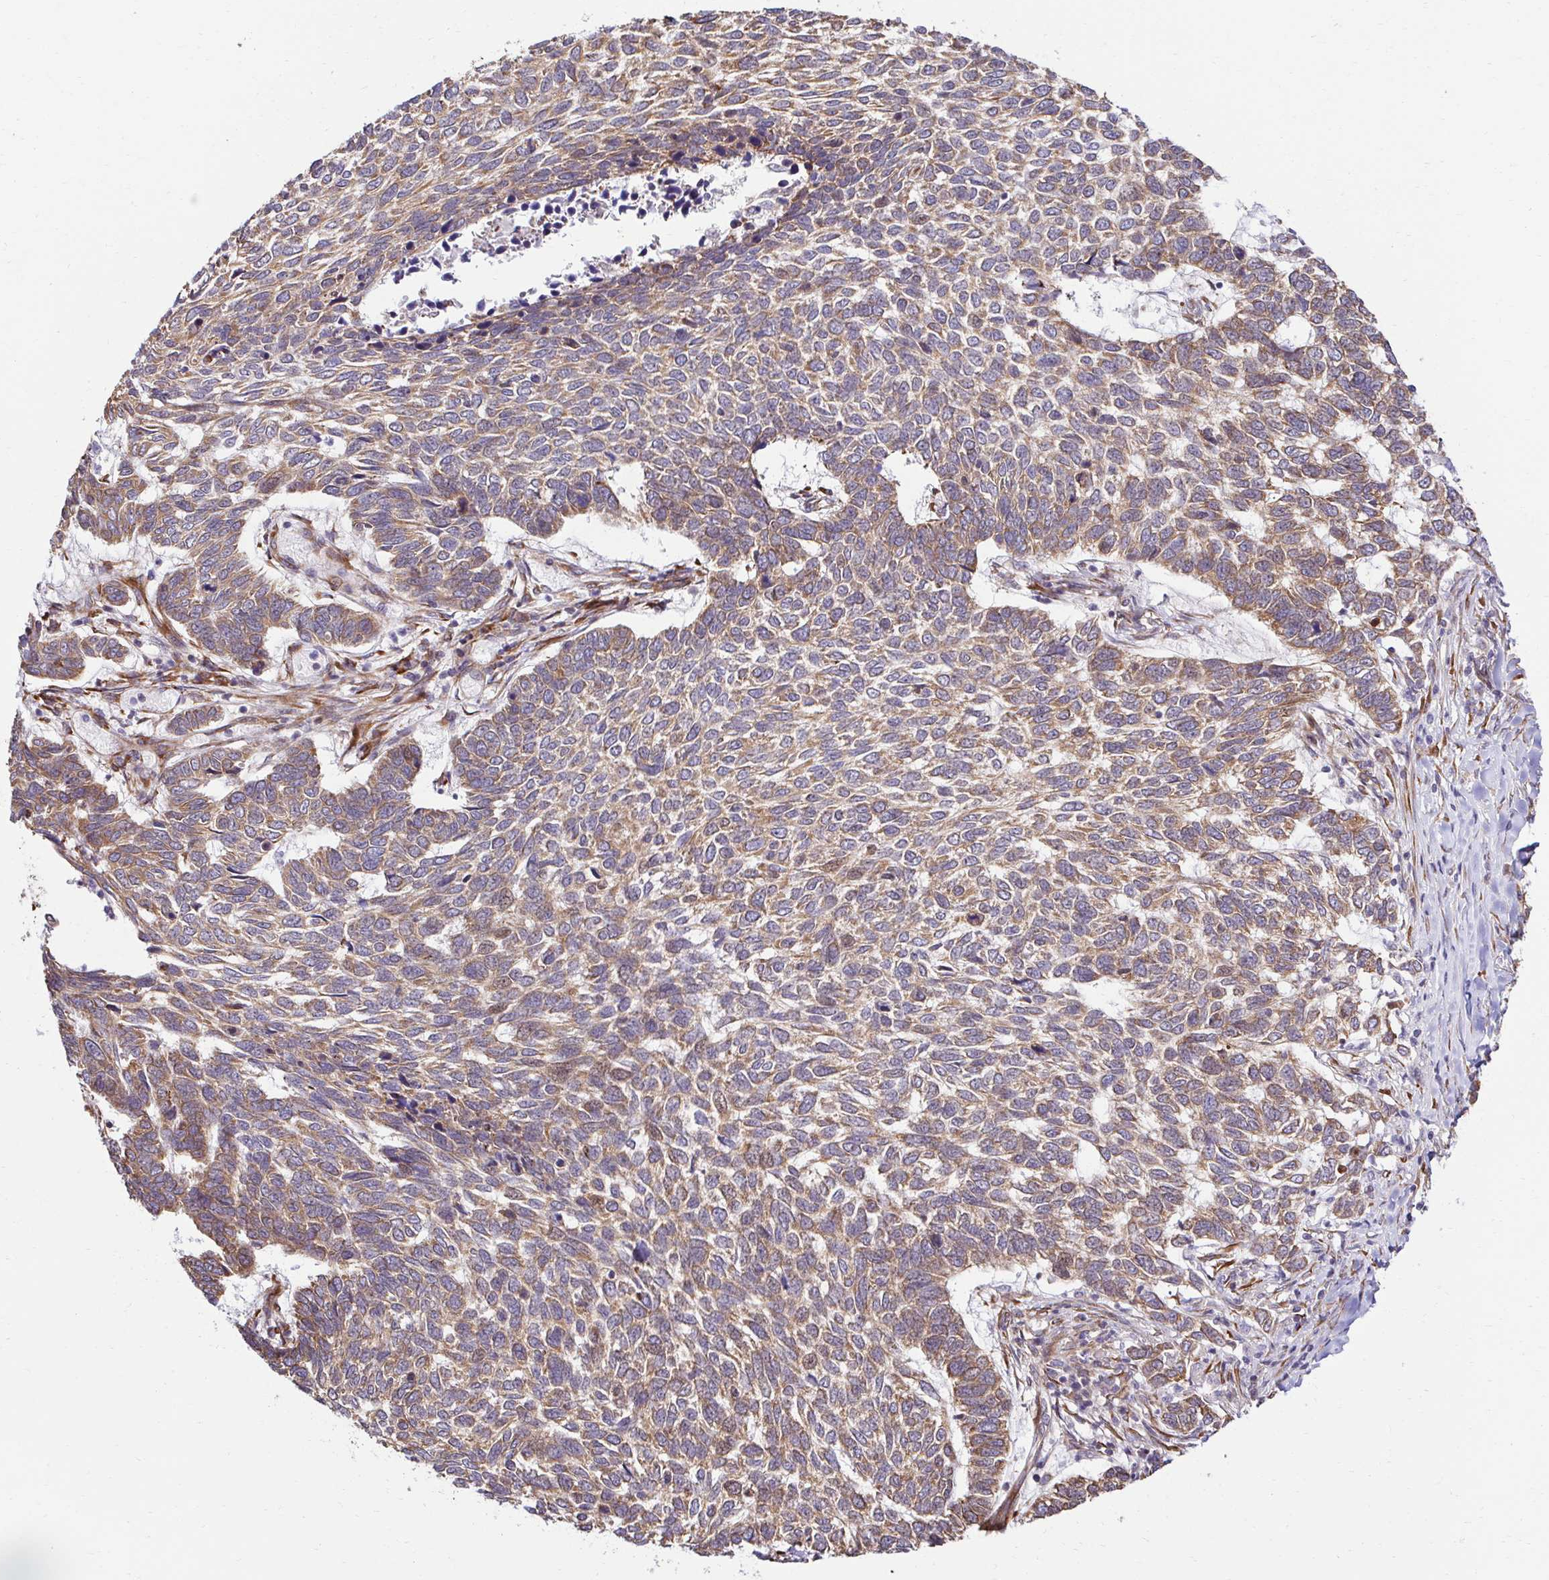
{"staining": {"intensity": "moderate", "quantity": ">75%", "location": "cytoplasmic/membranous"}, "tissue": "skin cancer", "cell_type": "Tumor cells", "image_type": "cancer", "snomed": [{"axis": "morphology", "description": "Basal cell carcinoma"}, {"axis": "topography", "description": "Skin"}], "caption": "Skin cancer tissue reveals moderate cytoplasmic/membranous positivity in approximately >75% of tumor cells, visualized by immunohistochemistry.", "gene": "HPS1", "patient": {"sex": "female", "age": 65}}